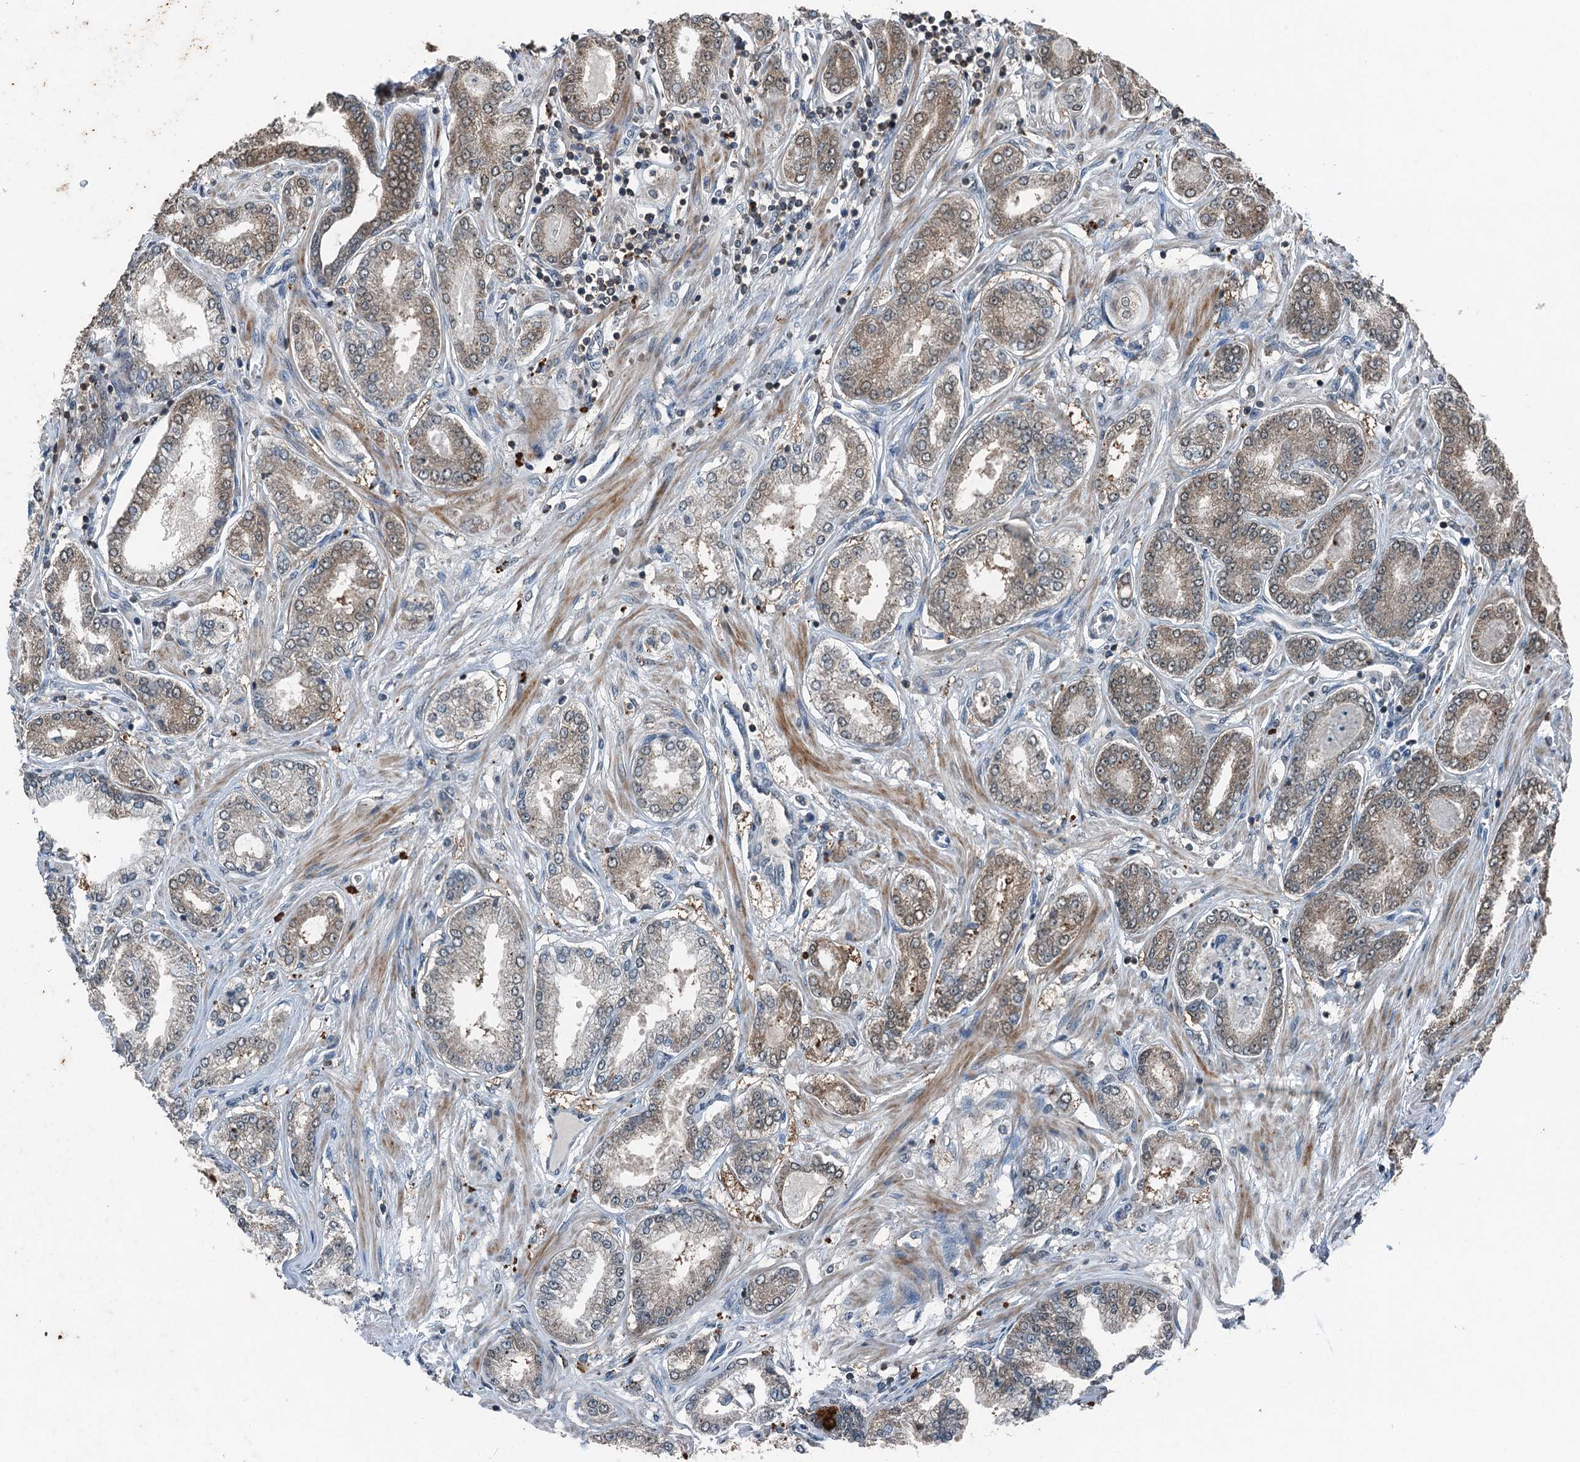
{"staining": {"intensity": "moderate", "quantity": "25%-75%", "location": "cytoplasmic/membranous"}, "tissue": "prostate cancer", "cell_type": "Tumor cells", "image_type": "cancer", "snomed": [{"axis": "morphology", "description": "Adenocarcinoma, Low grade"}, {"axis": "topography", "description": "Prostate"}], "caption": "The image demonstrates a brown stain indicating the presence of a protein in the cytoplasmic/membranous of tumor cells in low-grade adenocarcinoma (prostate). (DAB (3,3'-diaminobenzidine) IHC with brightfield microscopy, high magnification).", "gene": "TCTN1", "patient": {"sex": "male", "age": 63}}